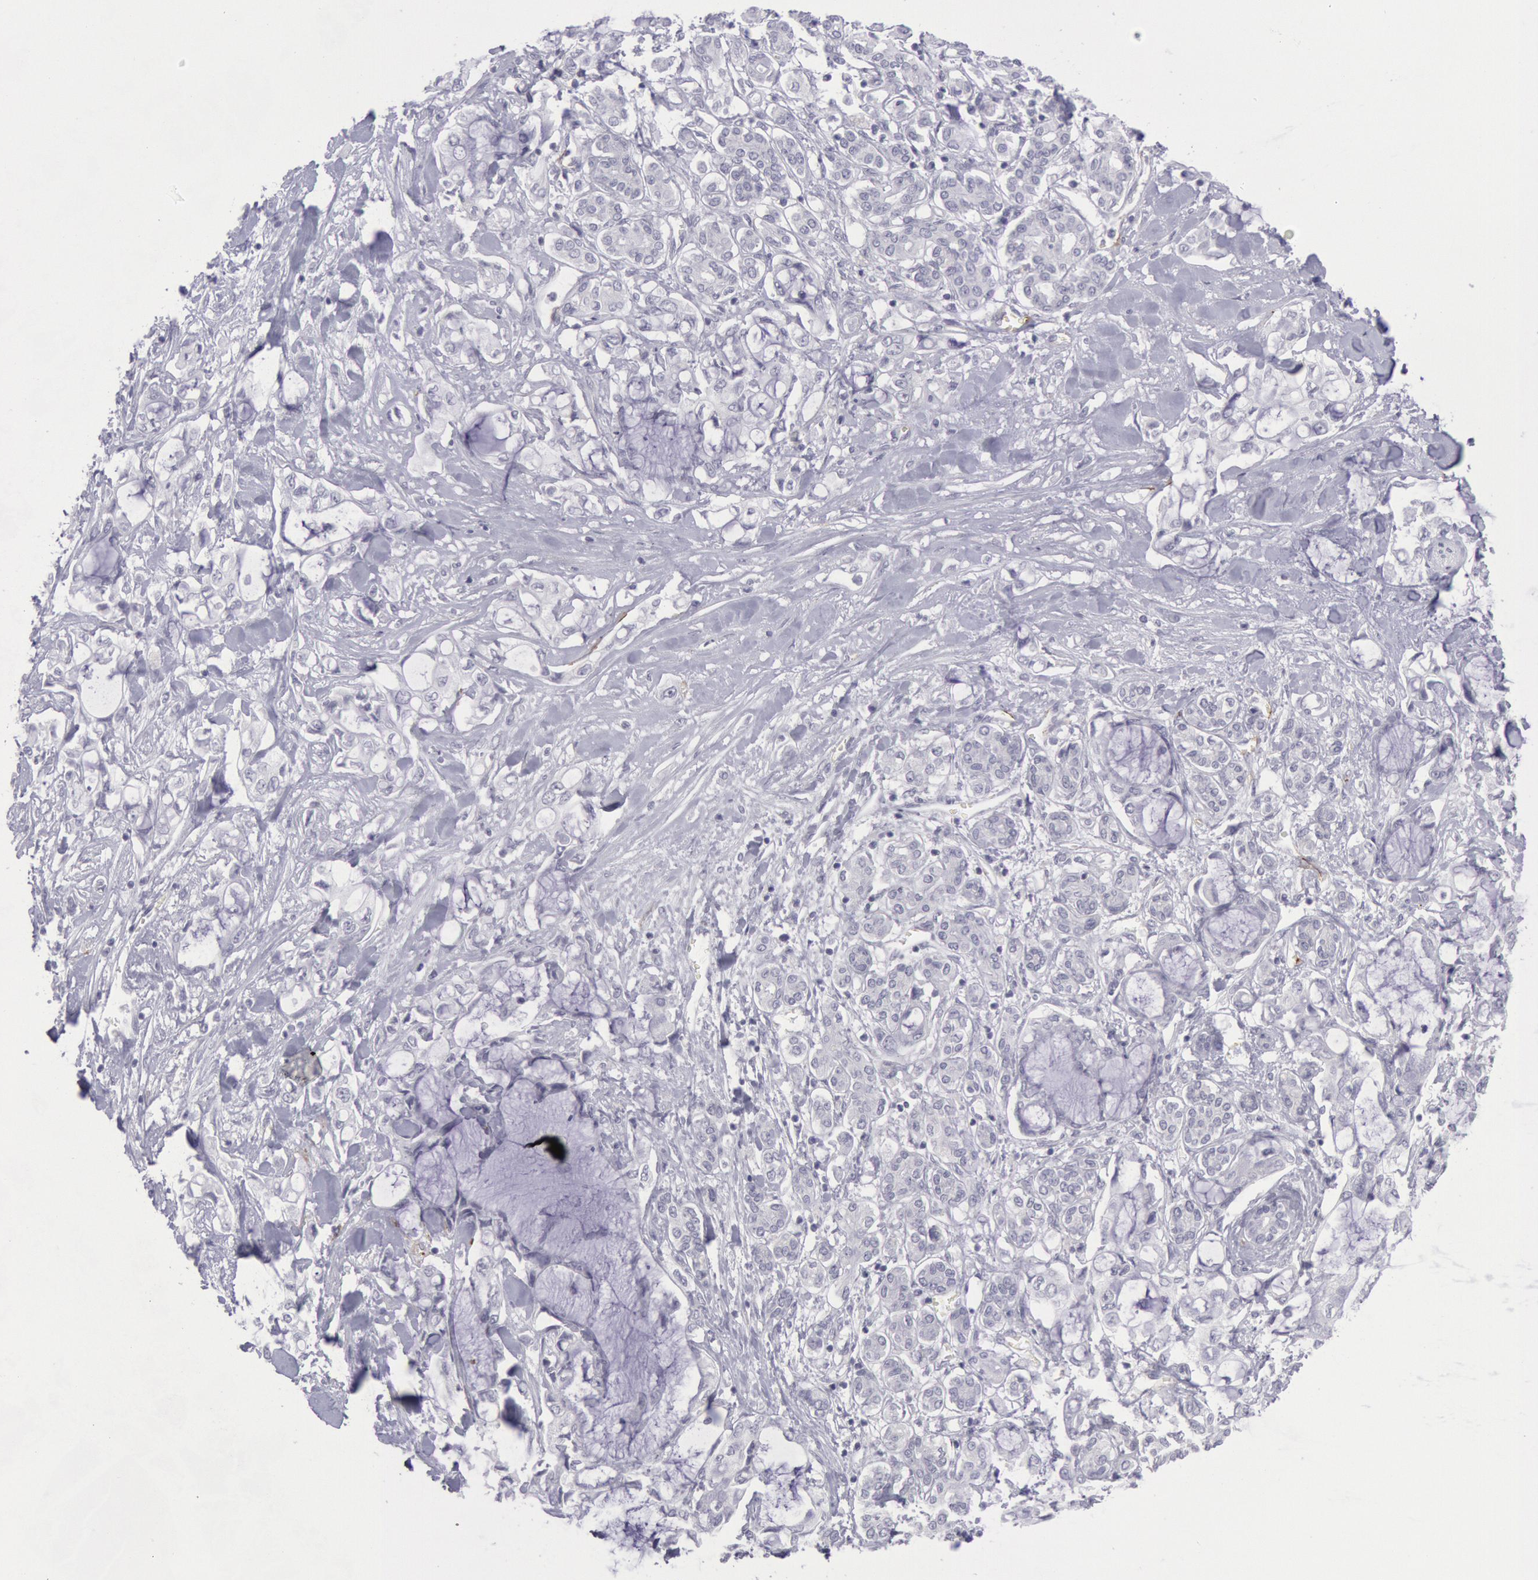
{"staining": {"intensity": "negative", "quantity": "none", "location": "none"}, "tissue": "pancreatic cancer", "cell_type": "Tumor cells", "image_type": "cancer", "snomed": [{"axis": "morphology", "description": "Adenocarcinoma, NOS"}, {"axis": "topography", "description": "Pancreas"}], "caption": "Micrograph shows no significant protein positivity in tumor cells of pancreatic adenocarcinoma.", "gene": "CDH13", "patient": {"sex": "female", "age": 70}}